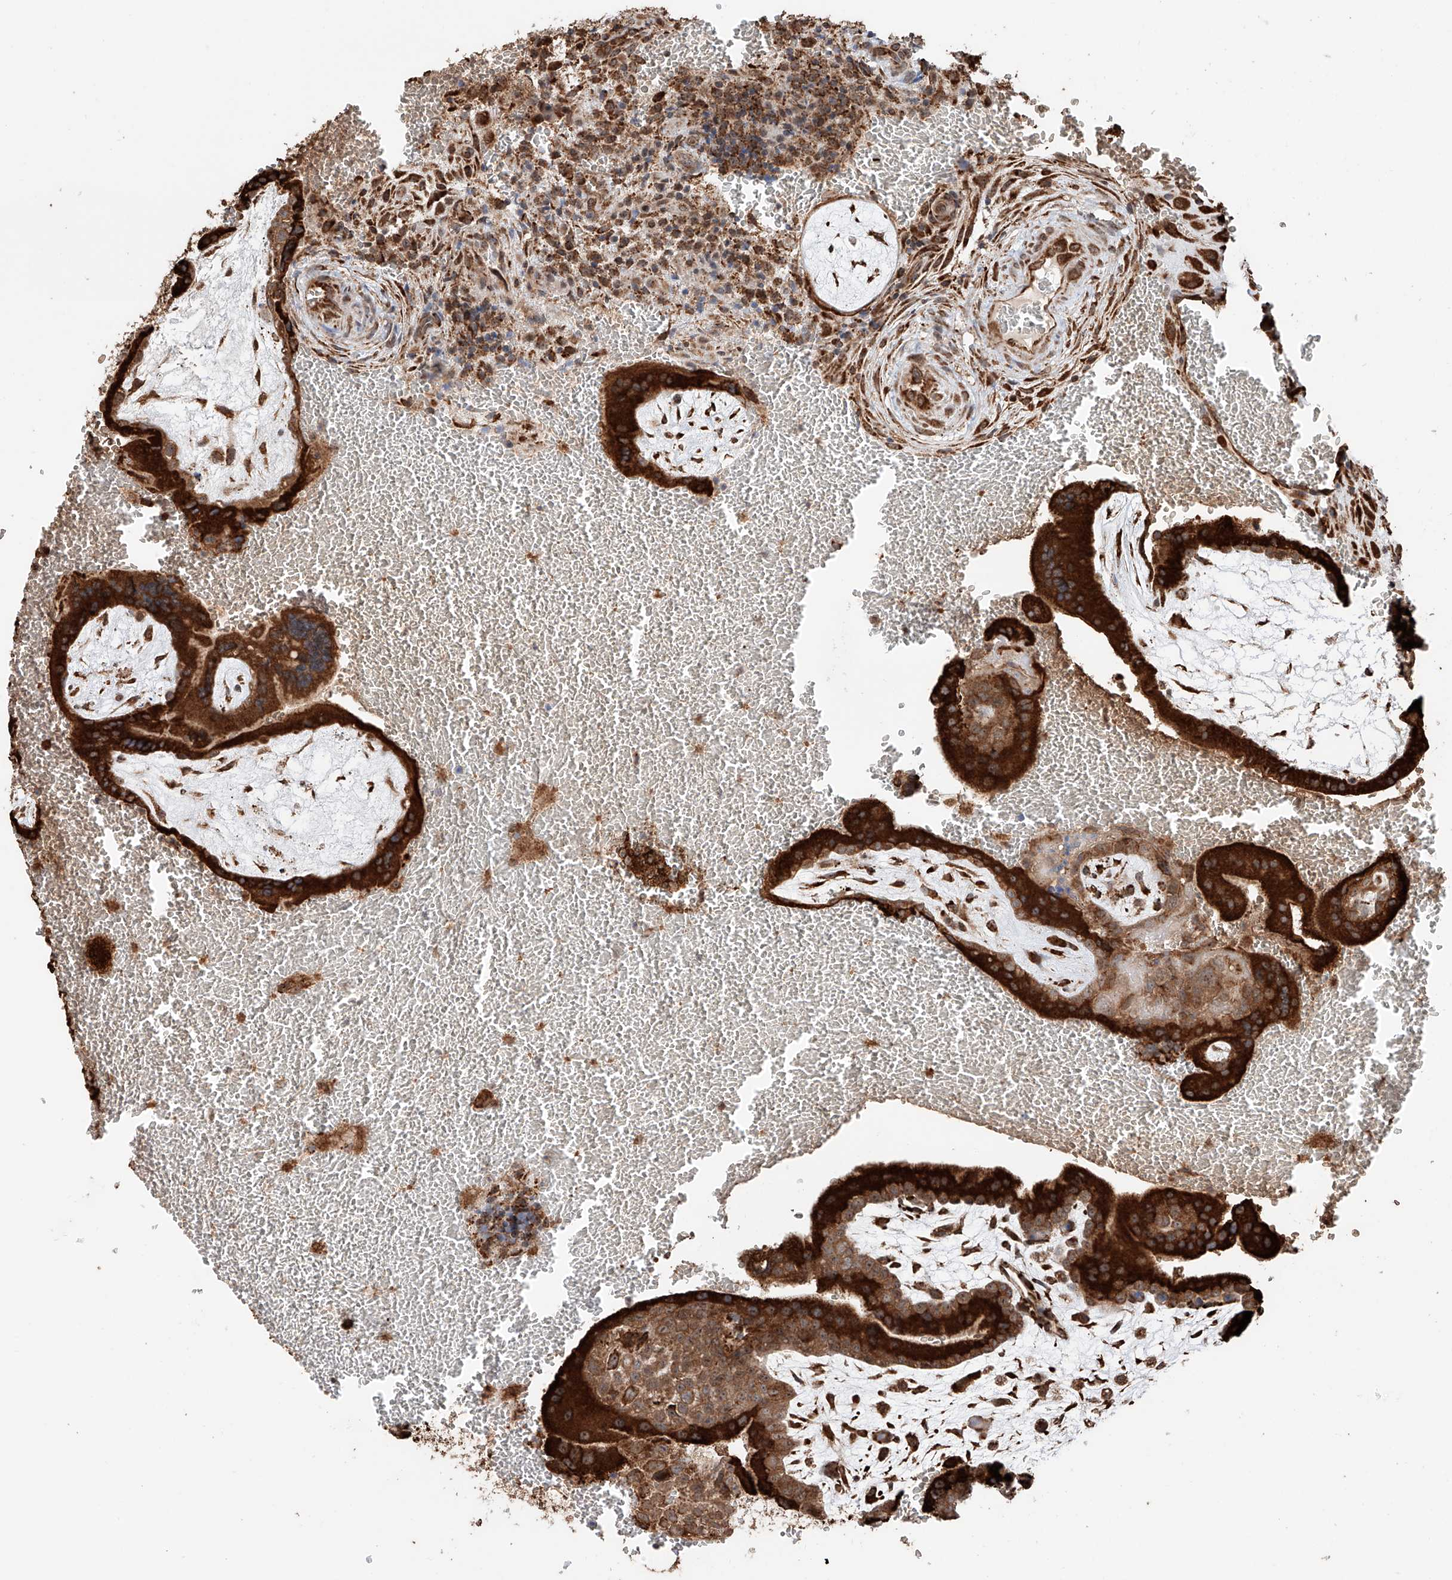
{"staining": {"intensity": "strong", "quantity": ">75%", "location": "cytoplasmic/membranous"}, "tissue": "placenta", "cell_type": "Trophoblastic cells", "image_type": "normal", "snomed": [{"axis": "morphology", "description": "Normal tissue, NOS"}, {"axis": "topography", "description": "Placenta"}], "caption": "IHC micrograph of benign placenta: placenta stained using IHC demonstrates high levels of strong protein expression localized specifically in the cytoplasmic/membranous of trophoblastic cells, appearing as a cytoplasmic/membranous brown color.", "gene": "DNAH8", "patient": {"sex": "female", "age": 35}}